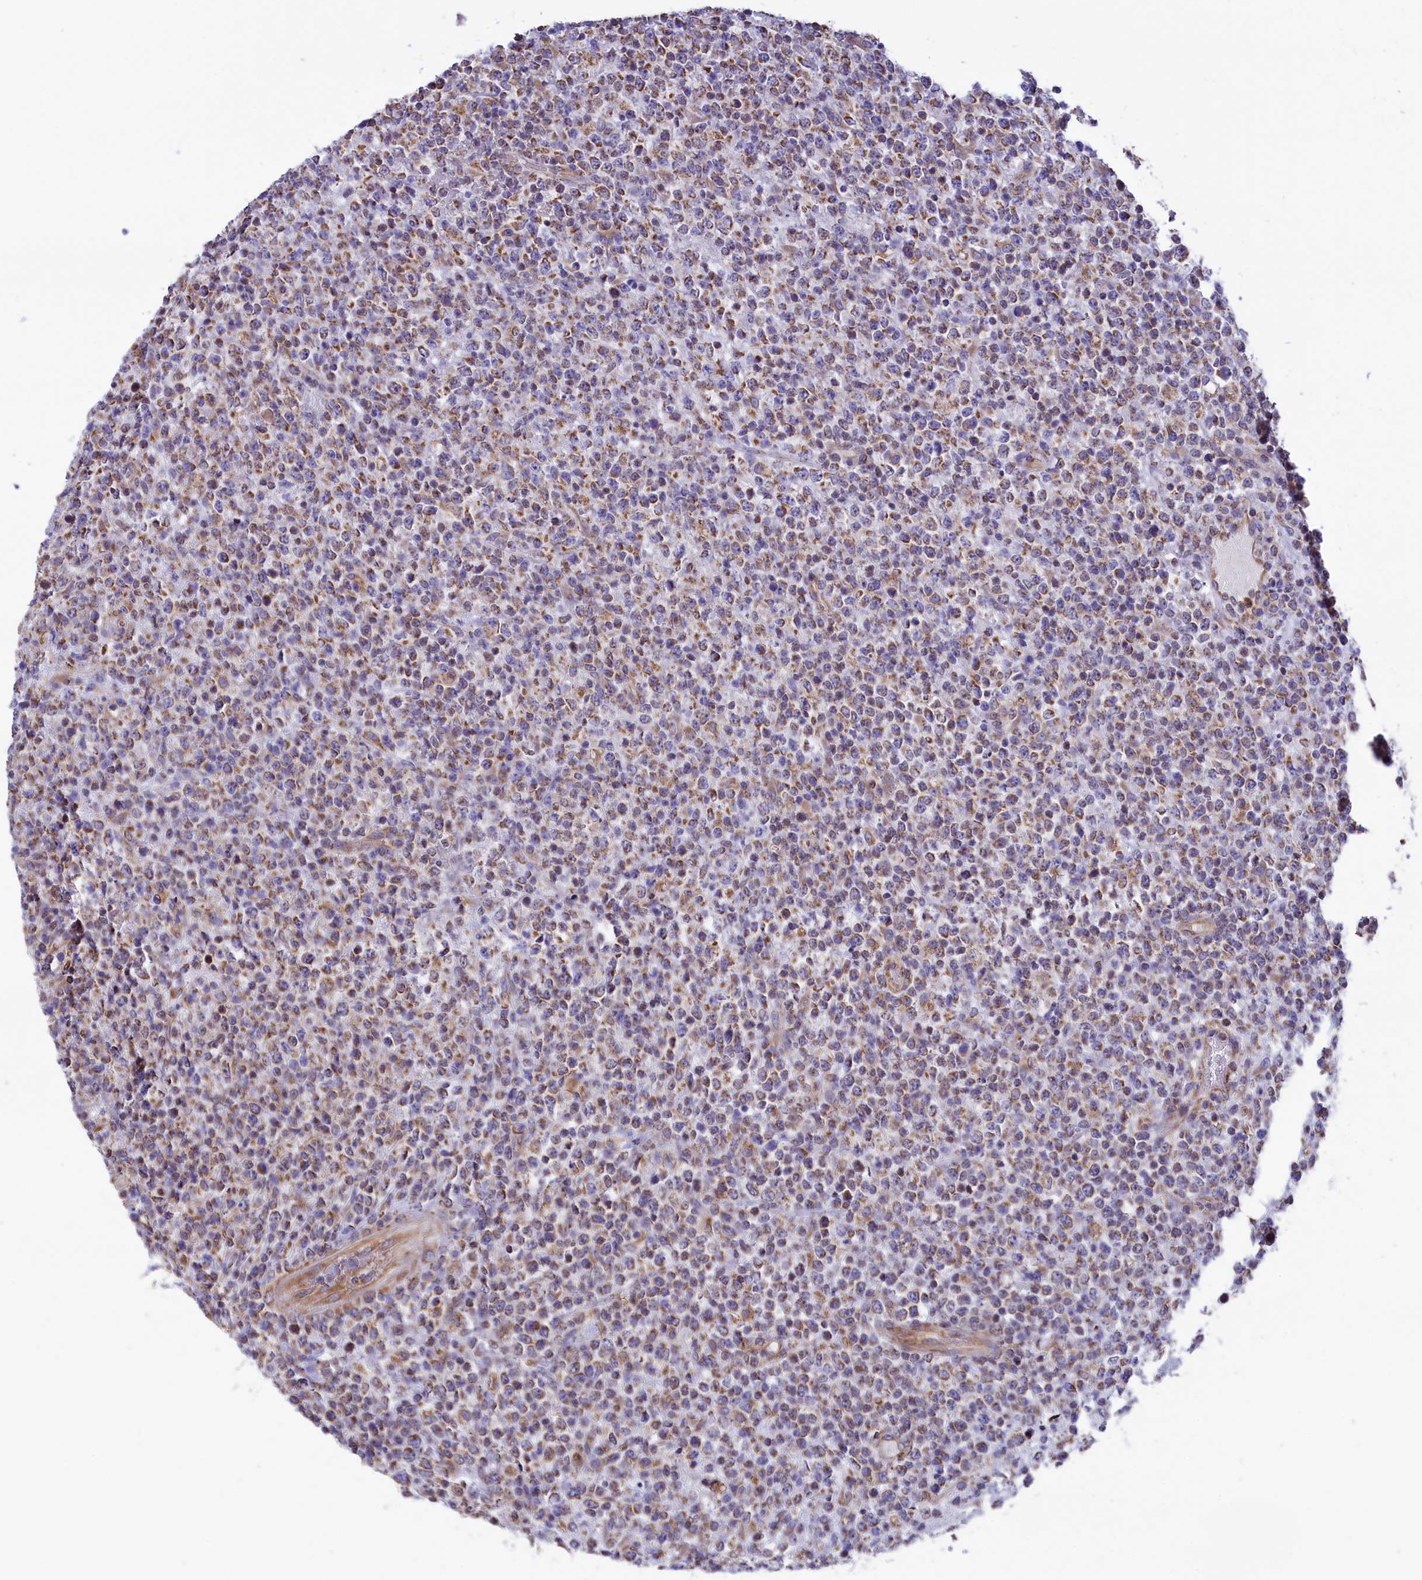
{"staining": {"intensity": "weak", "quantity": "25%-75%", "location": "cytoplasmic/membranous"}, "tissue": "lymphoma", "cell_type": "Tumor cells", "image_type": "cancer", "snomed": [{"axis": "morphology", "description": "Malignant lymphoma, non-Hodgkin's type, High grade"}, {"axis": "topography", "description": "Colon"}], "caption": "Weak cytoplasmic/membranous protein staining is seen in approximately 25%-75% of tumor cells in lymphoma. The protein of interest is shown in brown color, while the nuclei are stained blue.", "gene": "GATB", "patient": {"sex": "female", "age": 53}}